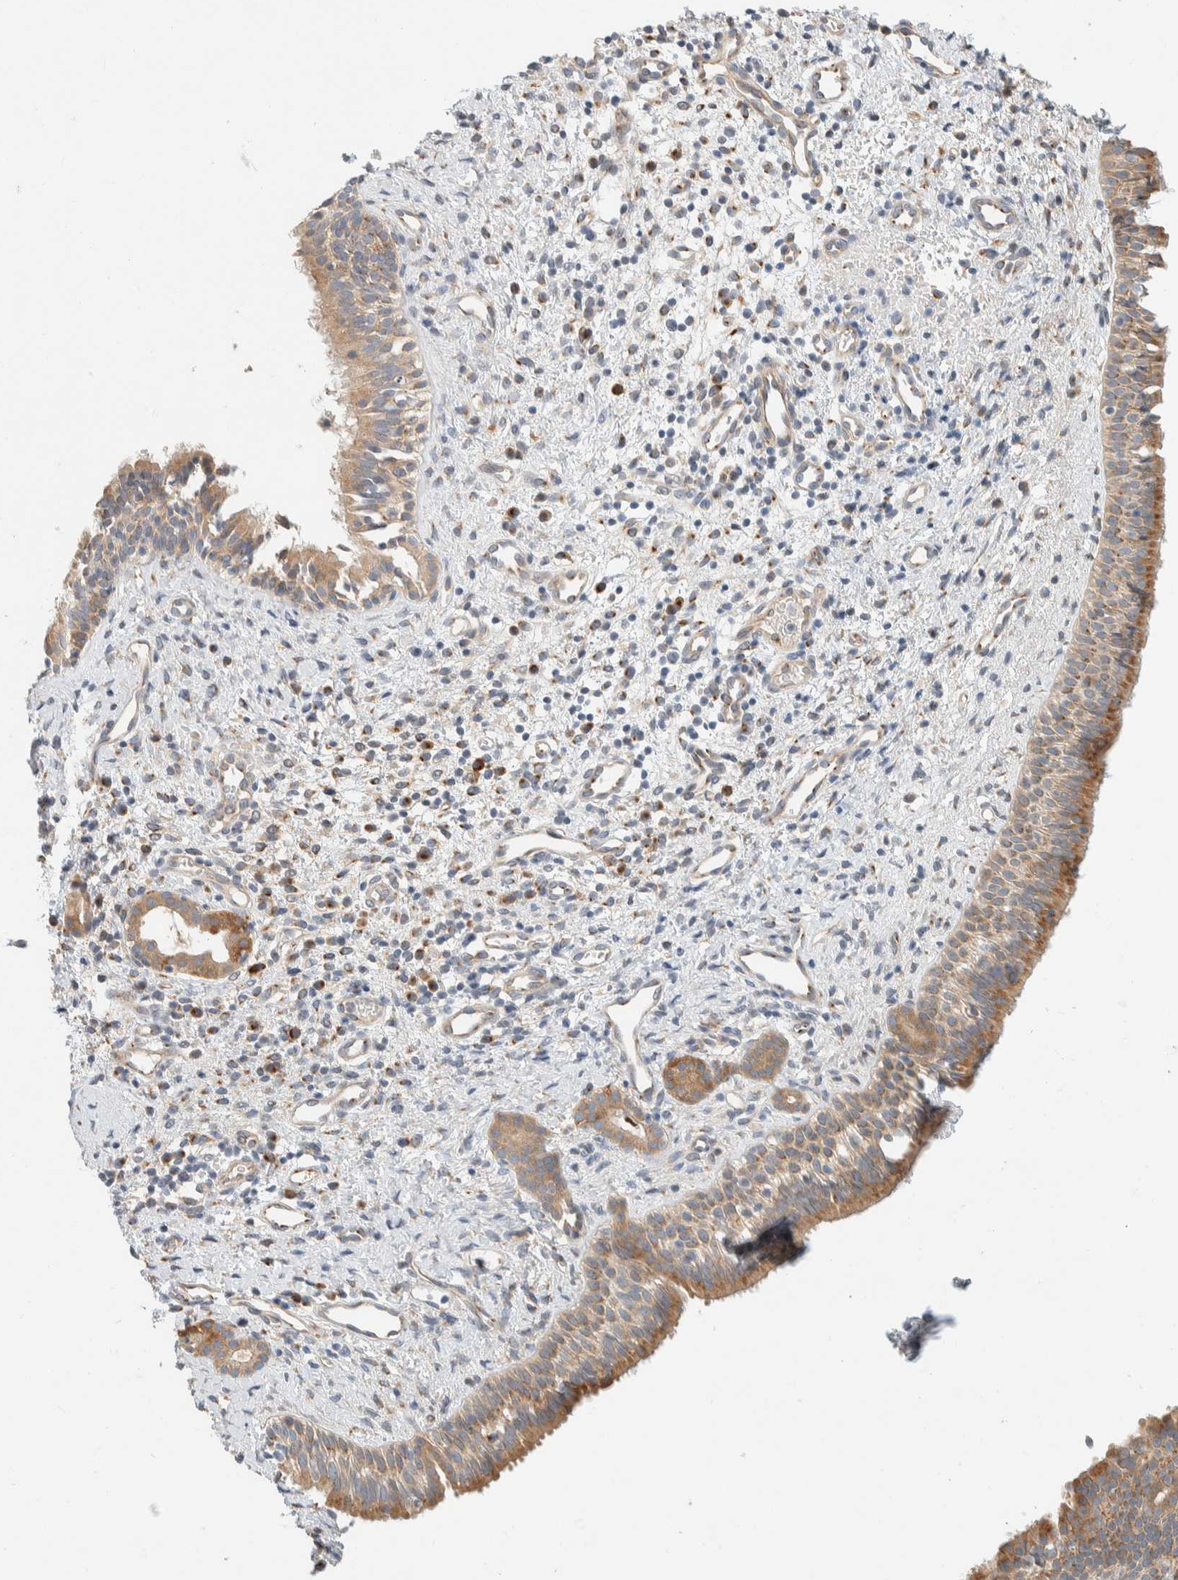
{"staining": {"intensity": "moderate", "quantity": ">75%", "location": "cytoplasmic/membranous"}, "tissue": "nasopharynx", "cell_type": "Respiratory epithelial cells", "image_type": "normal", "snomed": [{"axis": "morphology", "description": "Normal tissue, NOS"}, {"axis": "topography", "description": "Nasopharynx"}], "caption": "Immunohistochemical staining of normal human nasopharynx shows medium levels of moderate cytoplasmic/membranous expression in approximately >75% of respiratory epithelial cells.", "gene": "TMEM184B", "patient": {"sex": "male", "age": 22}}